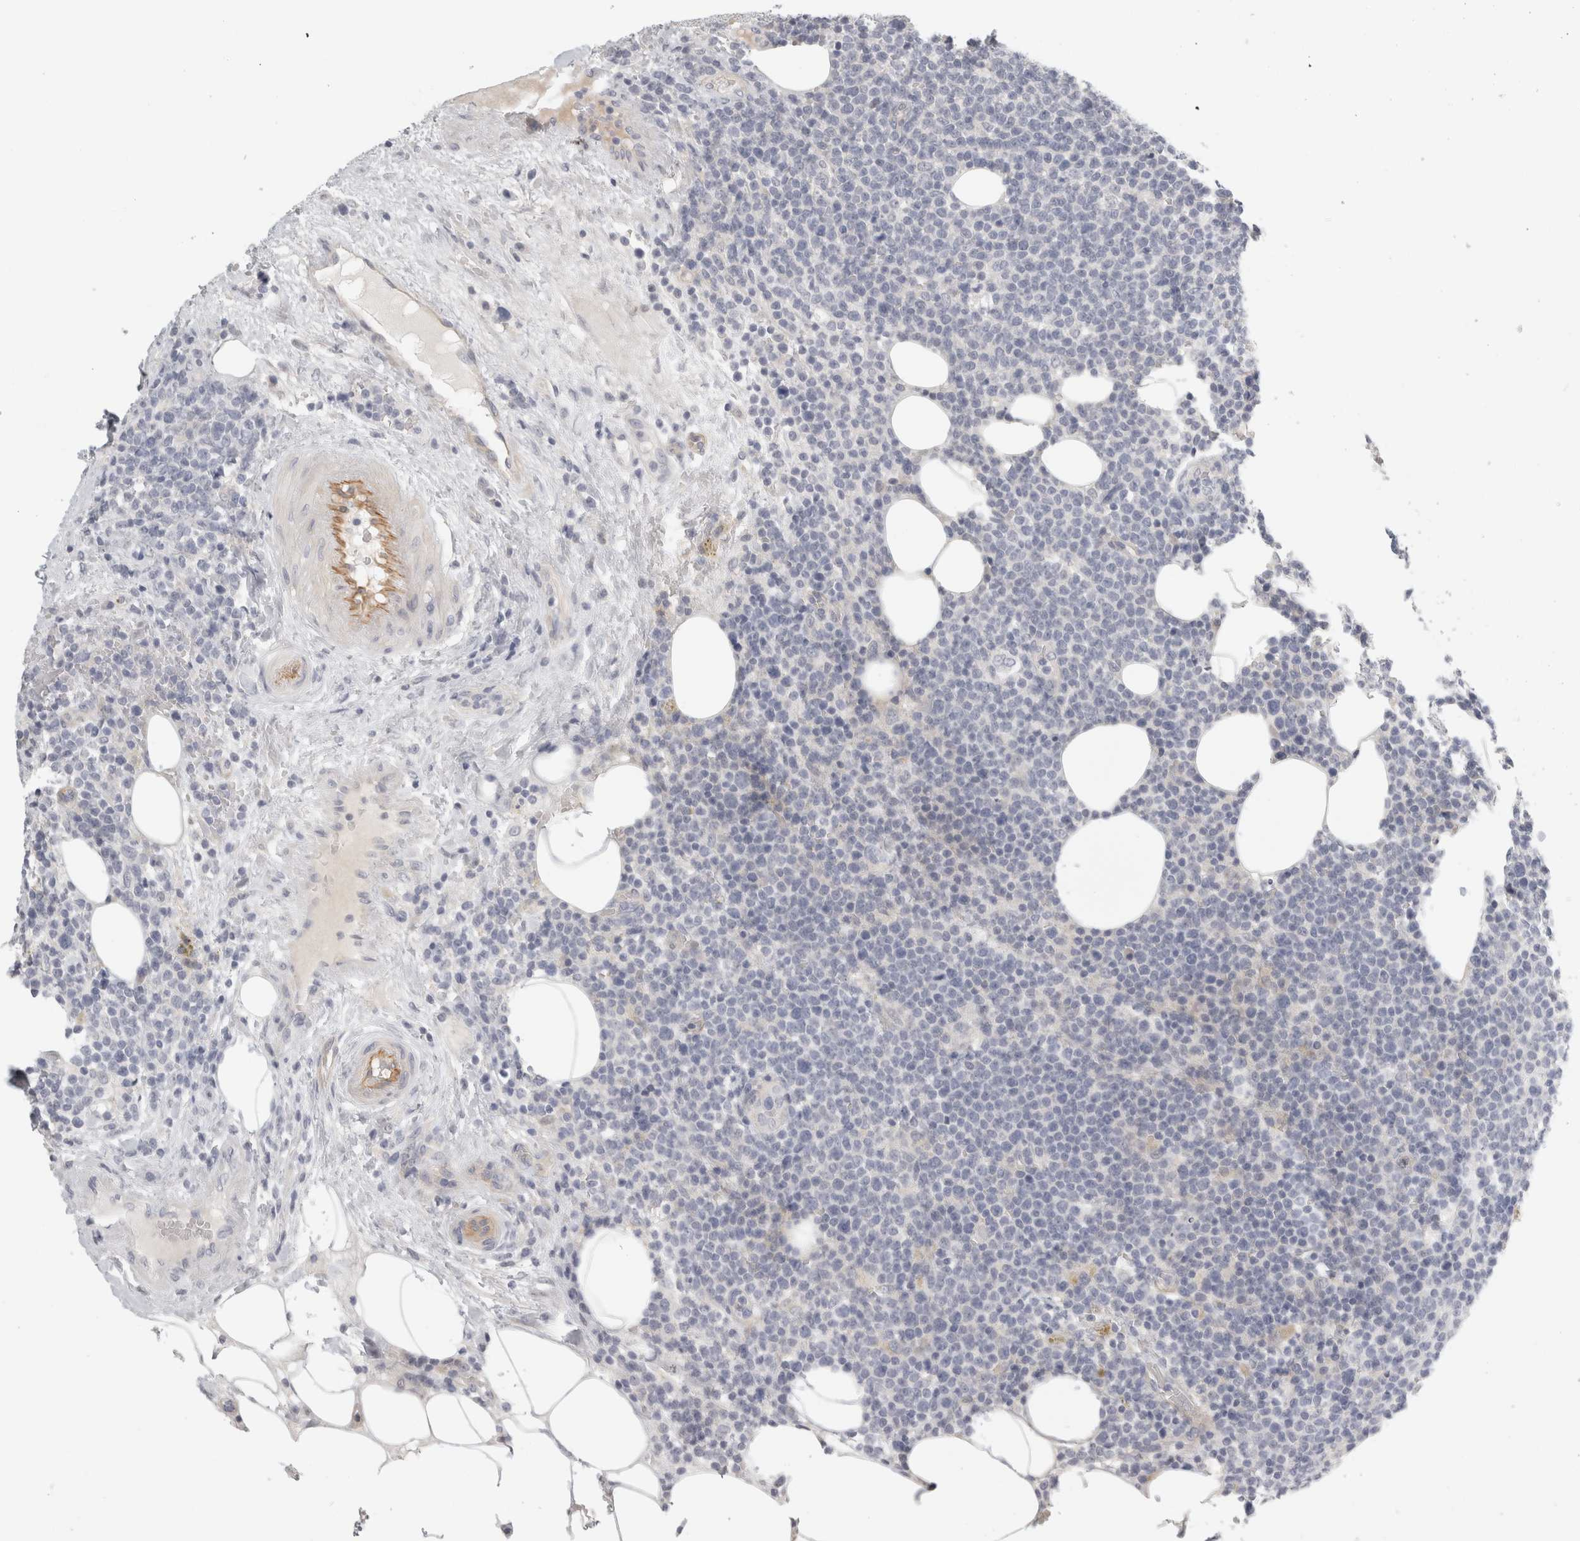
{"staining": {"intensity": "negative", "quantity": "none", "location": "none"}, "tissue": "lymphoma", "cell_type": "Tumor cells", "image_type": "cancer", "snomed": [{"axis": "morphology", "description": "Malignant lymphoma, non-Hodgkin's type, High grade"}, {"axis": "topography", "description": "Lymph node"}], "caption": "The photomicrograph shows no staining of tumor cells in lymphoma.", "gene": "FBLIM1", "patient": {"sex": "male", "age": 61}}